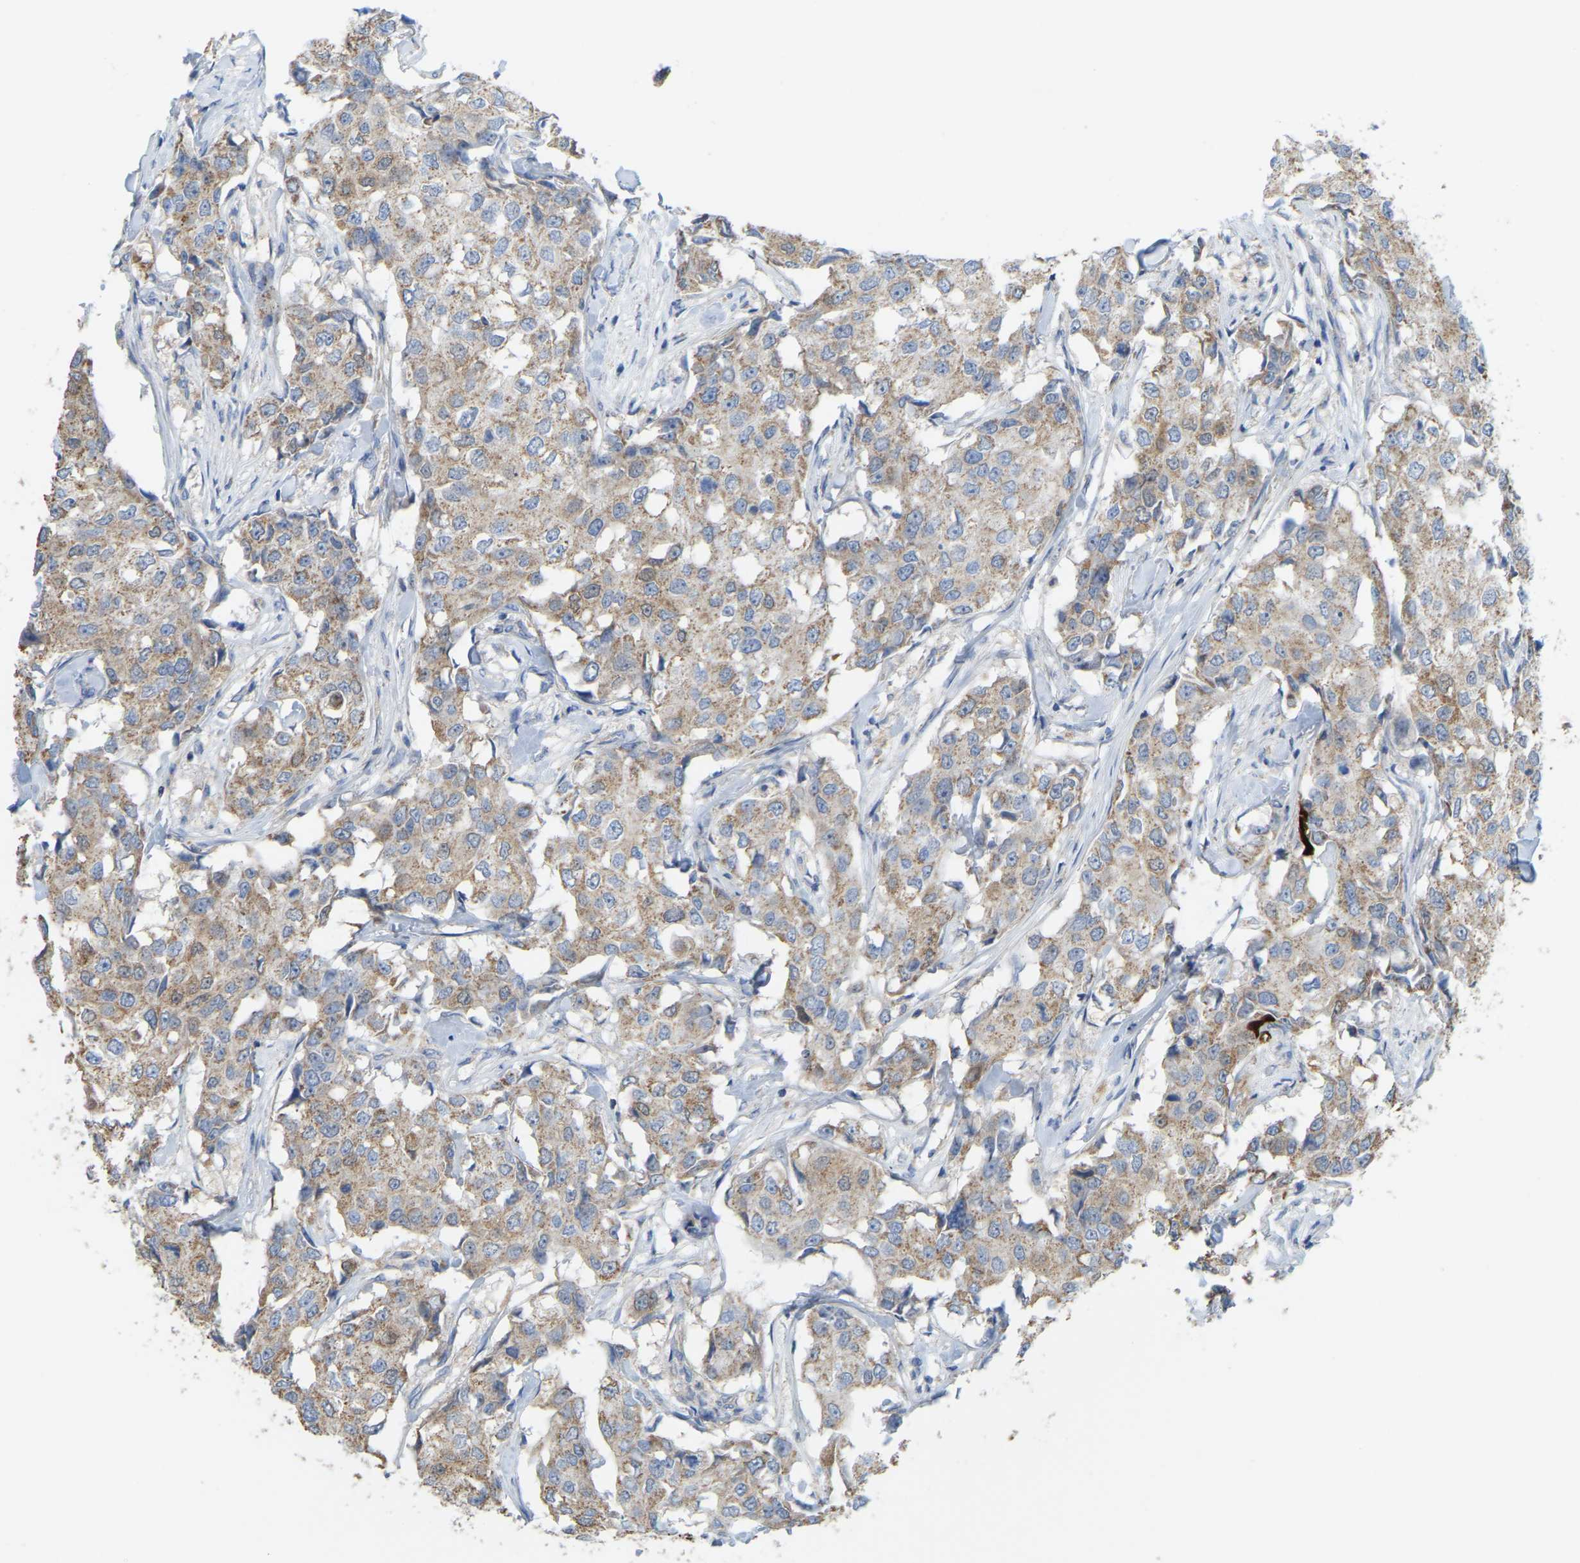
{"staining": {"intensity": "moderate", "quantity": ">75%", "location": "cytoplasmic/membranous"}, "tissue": "breast cancer", "cell_type": "Tumor cells", "image_type": "cancer", "snomed": [{"axis": "morphology", "description": "Duct carcinoma"}, {"axis": "topography", "description": "Breast"}], "caption": "DAB (3,3'-diaminobenzidine) immunohistochemical staining of intraductal carcinoma (breast) demonstrates moderate cytoplasmic/membranous protein expression in approximately >75% of tumor cells. (brown staining indicates protein expression, while blue staining denotes nuclei).", "gene": "SERPINB5", "patient": {"sex": "female", "age": 27}}